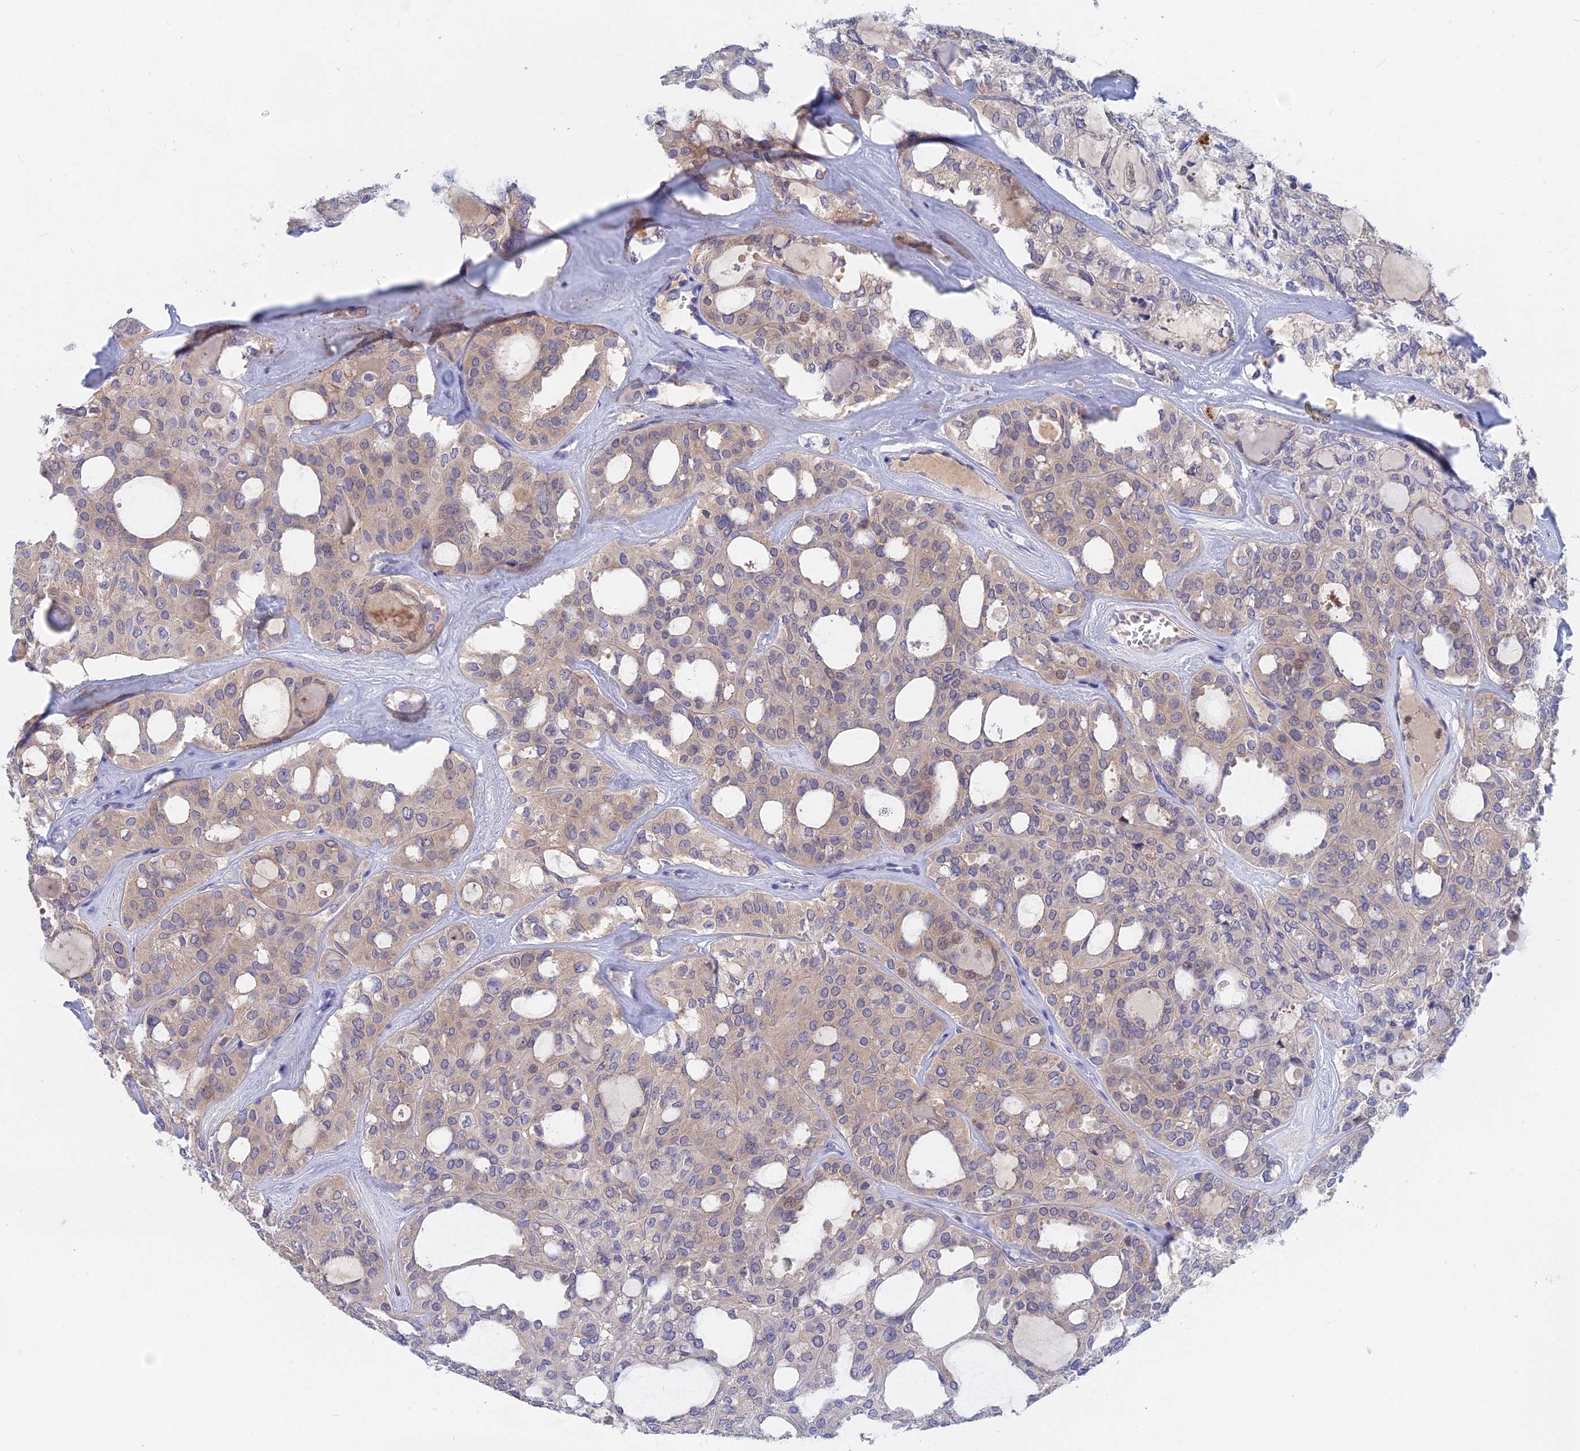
{"staining": {"intensity": "negative", "quantity": "none", "location": "none"}, "tissue": "thyroid cancer", "cell_type": "Tumor cells", "image_type": "cancer", "snomed": [{"axis": "morphology", "description": "Follicular adenoma carcinoma, NOS"}, {"axis": "topography", "description": "Thyroid gland"}], "caption": "Human thyroid follicular adenoma carcinoma stained for a protein using IHC displays no staining in tumor cells.", "gene": "ACP7", "patient": {"sex": "male", "age": 75}}